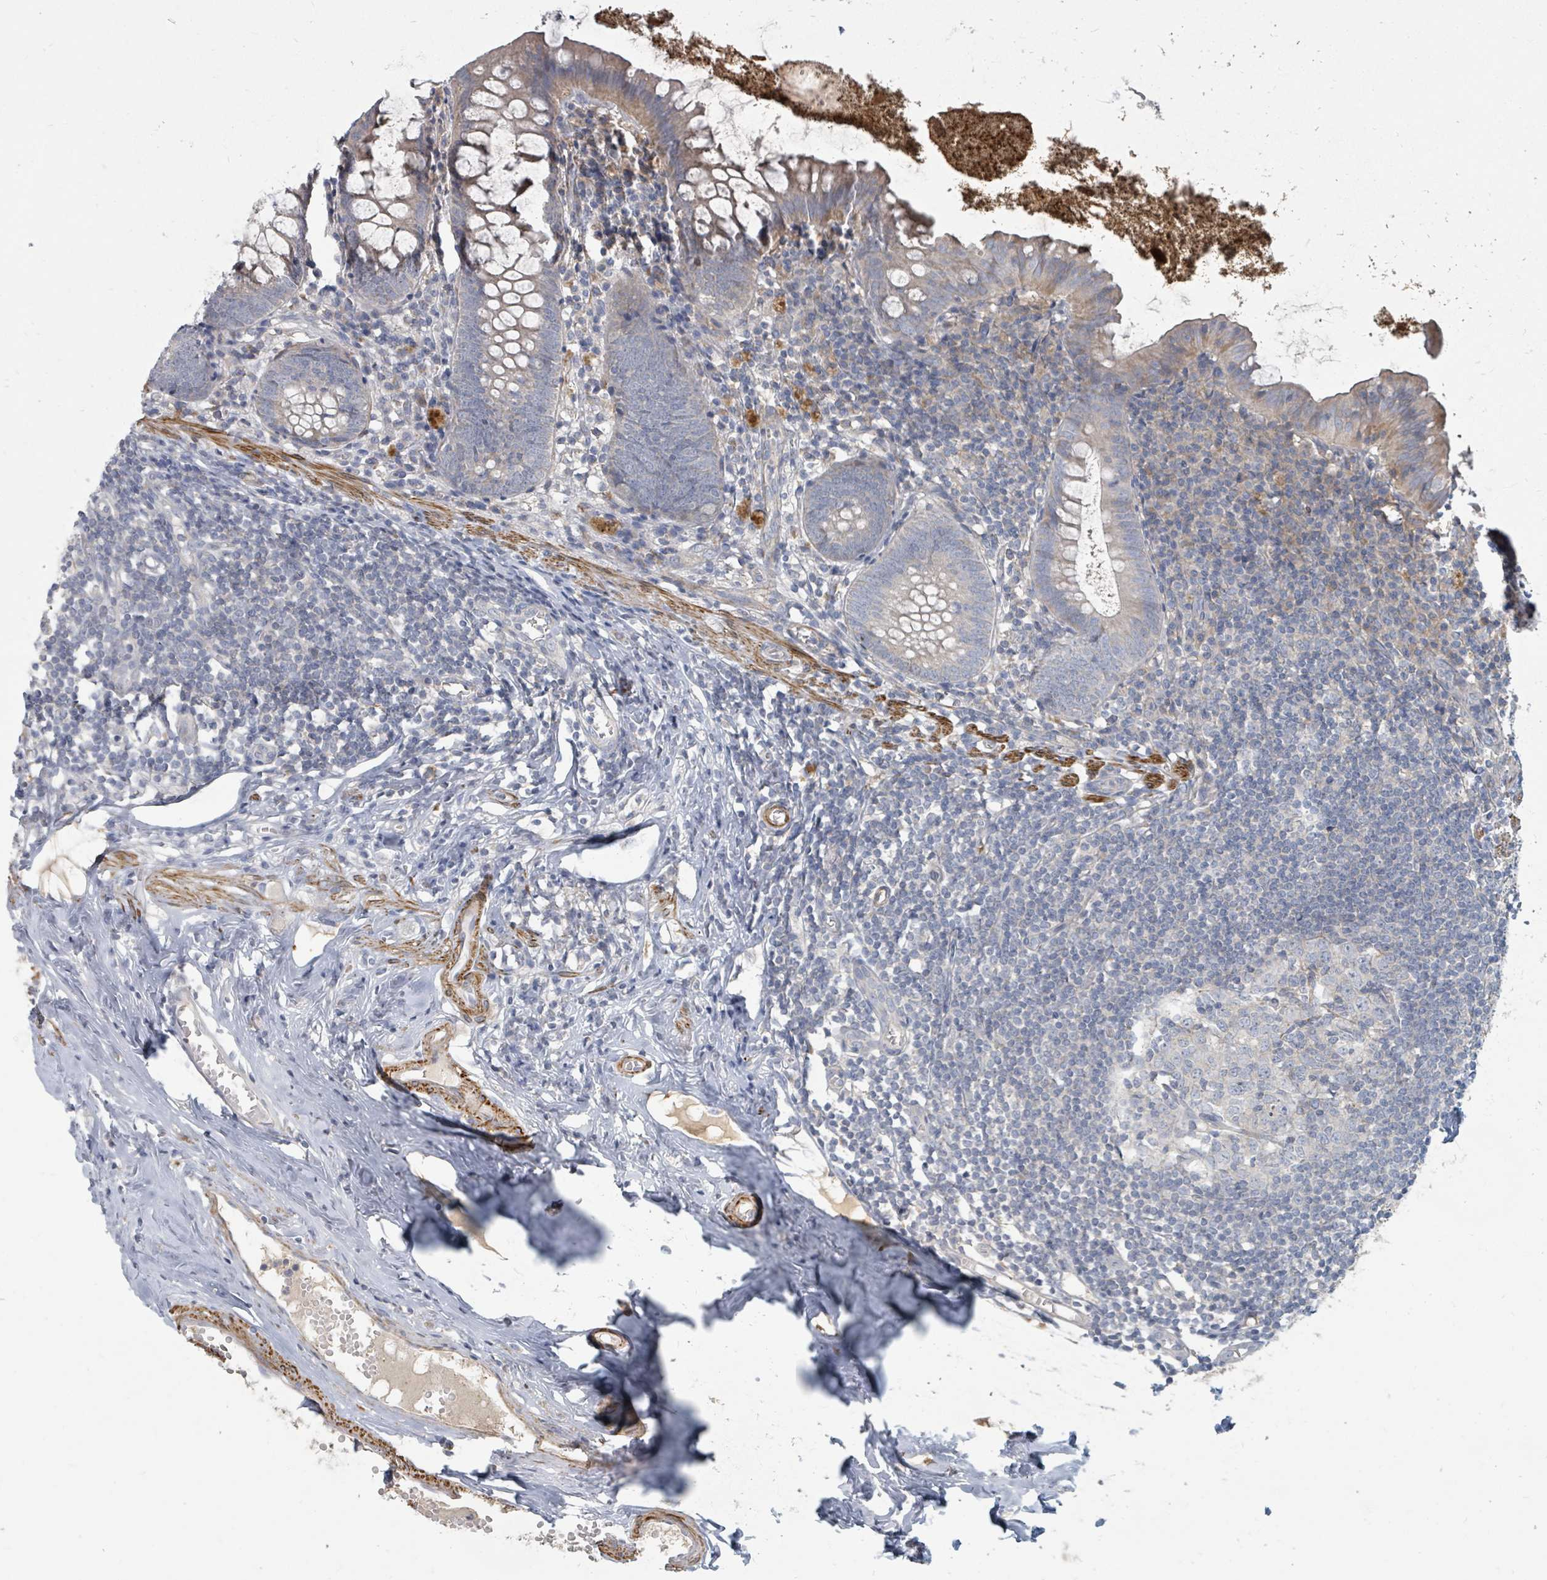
{"staining": {"intensity": "weak", "quantity": "<25%", "location": "cytoplasmic/membranous"}, "tissue": "appendix", "cell_type": "Glandular cells", "image_type": "normal", "snomed": [{"axis": "morphology", "description": "Normal tissue, NOS"}, {"axis": "topography", "description": "Appendix"}], "caption": "IHC of normal human appendix demonstrates no staining in glandular cells.", "gene": "ARGFX", "patient": {"sex": "female", "age": 51}}